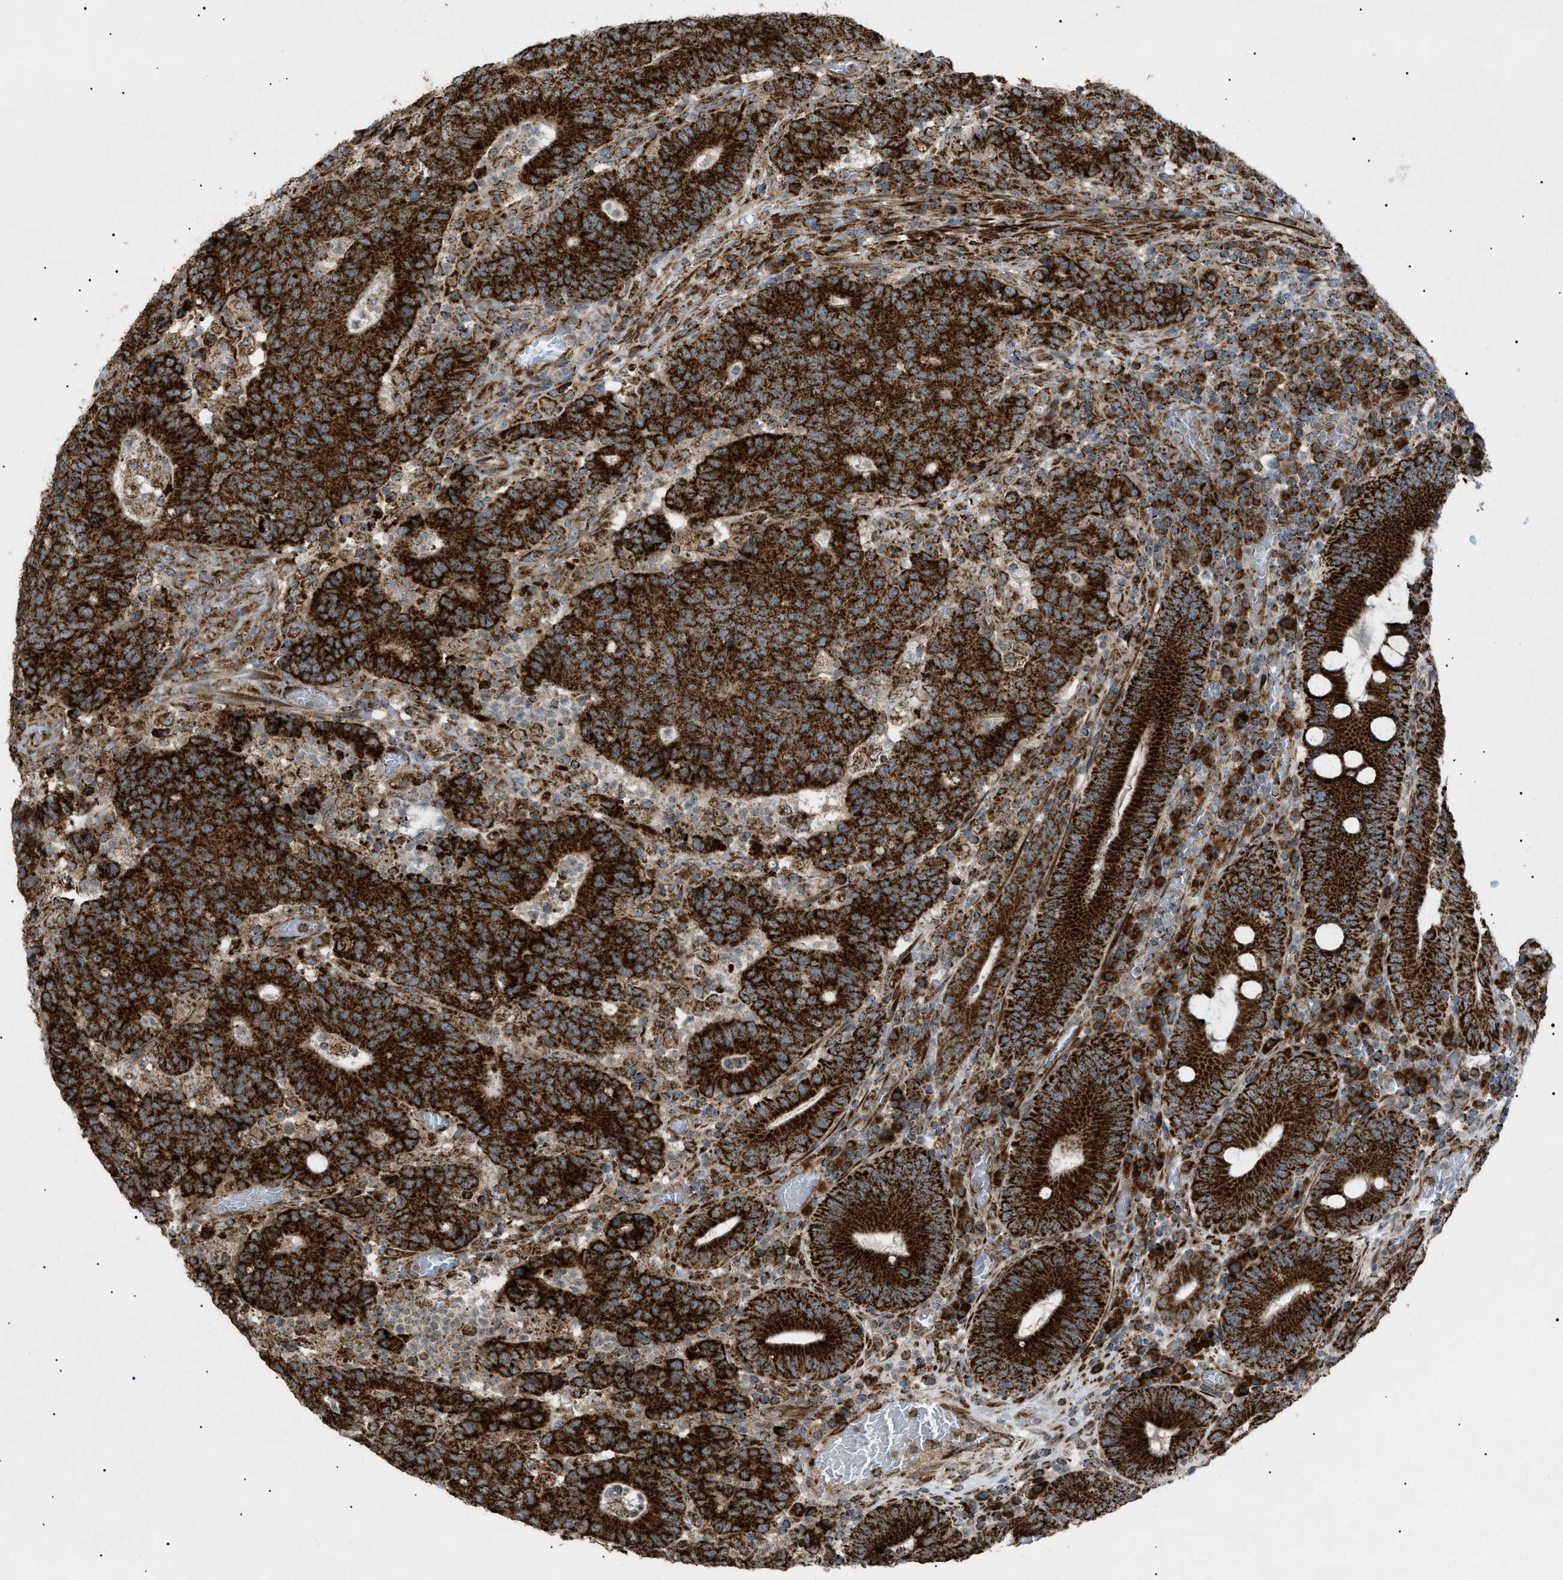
{"staining": {"intensity": "strong", "quantity": ">75%", "location": "cytoplasmic/membranous"}, "tissue": "colorectal cancer", "cell_type": "Tumor cells", "image_type": "cancer", "snomed": [{"axis": "morphology", "description": "Normal tissue, NOS"}, {"axis": "morphology", "description": "Adenocarcinoma, NOS"}, {"axis": "topography", "description": "Colon"}], "caption": "Immunohistochemistry (DAB) staining of human colorectal adenocarcinoma demonstrates strong cytoplasmic/membranous protein expression in about >75% of tumor cells.", "gene": "C1GALT1C1", "patient": {"sex": "female", "age": 75}}